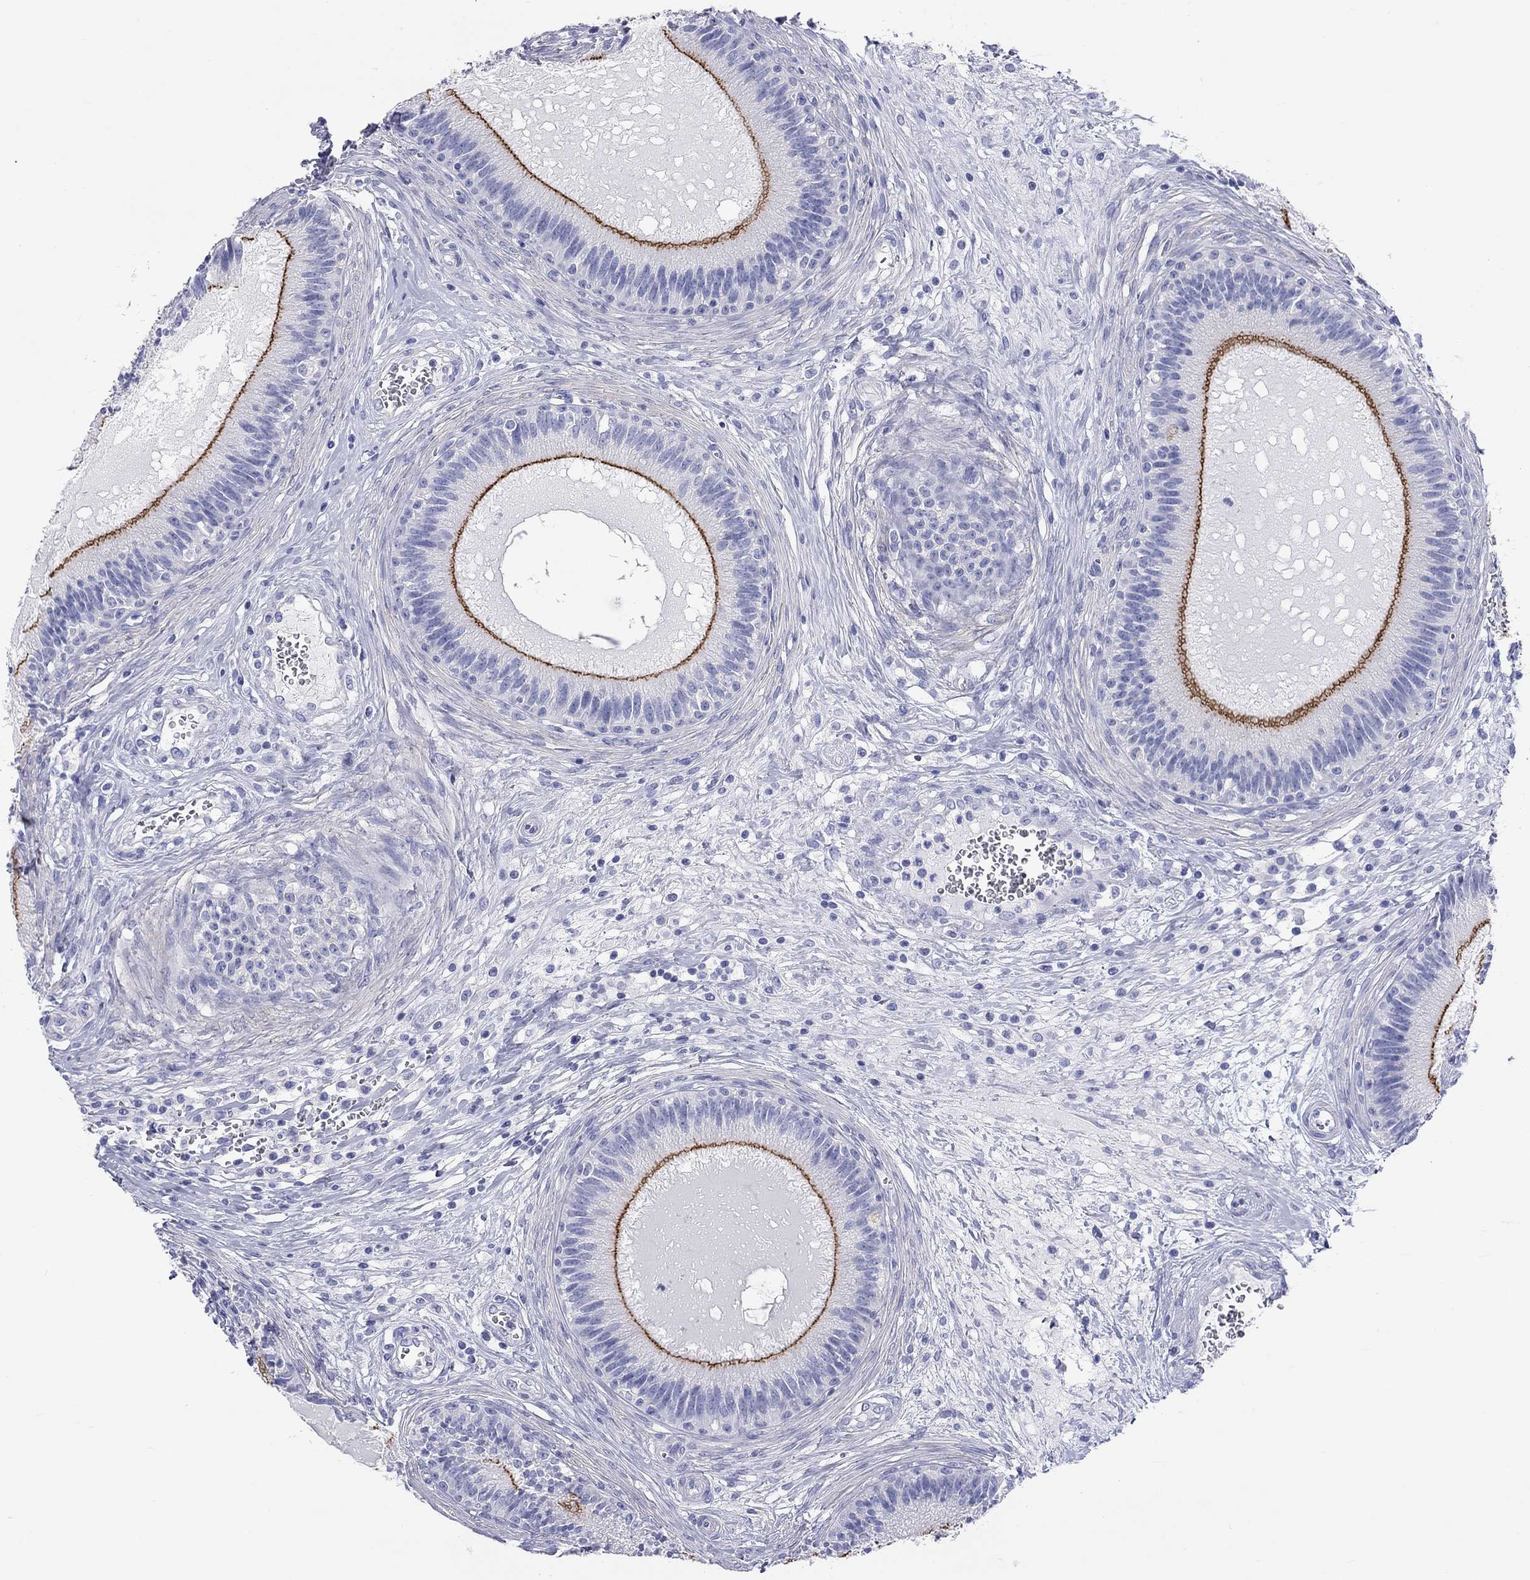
{"staining": {"intensity": "strong", "quantity": "<25%", "location": "cytoplasmic/membranous"}, "tissue": "epididymis", "cell_type": "Glandular cells", "image_type": "normal", "snomed": [{"axis": "morphology", "description": "Normal tissue, NOS"}, {"axis": "topography", "description": "Epididymis"}], "caption": "The immunohistochemical stain highlights strong cytoplasmic/membranous expression in glandular cells of benign epididymis. Ihc stains the protein of interest in brown and the nuclei are stained blue.", "gene": "SPATA9", "patient": {"sex": "male", "age": 27}}